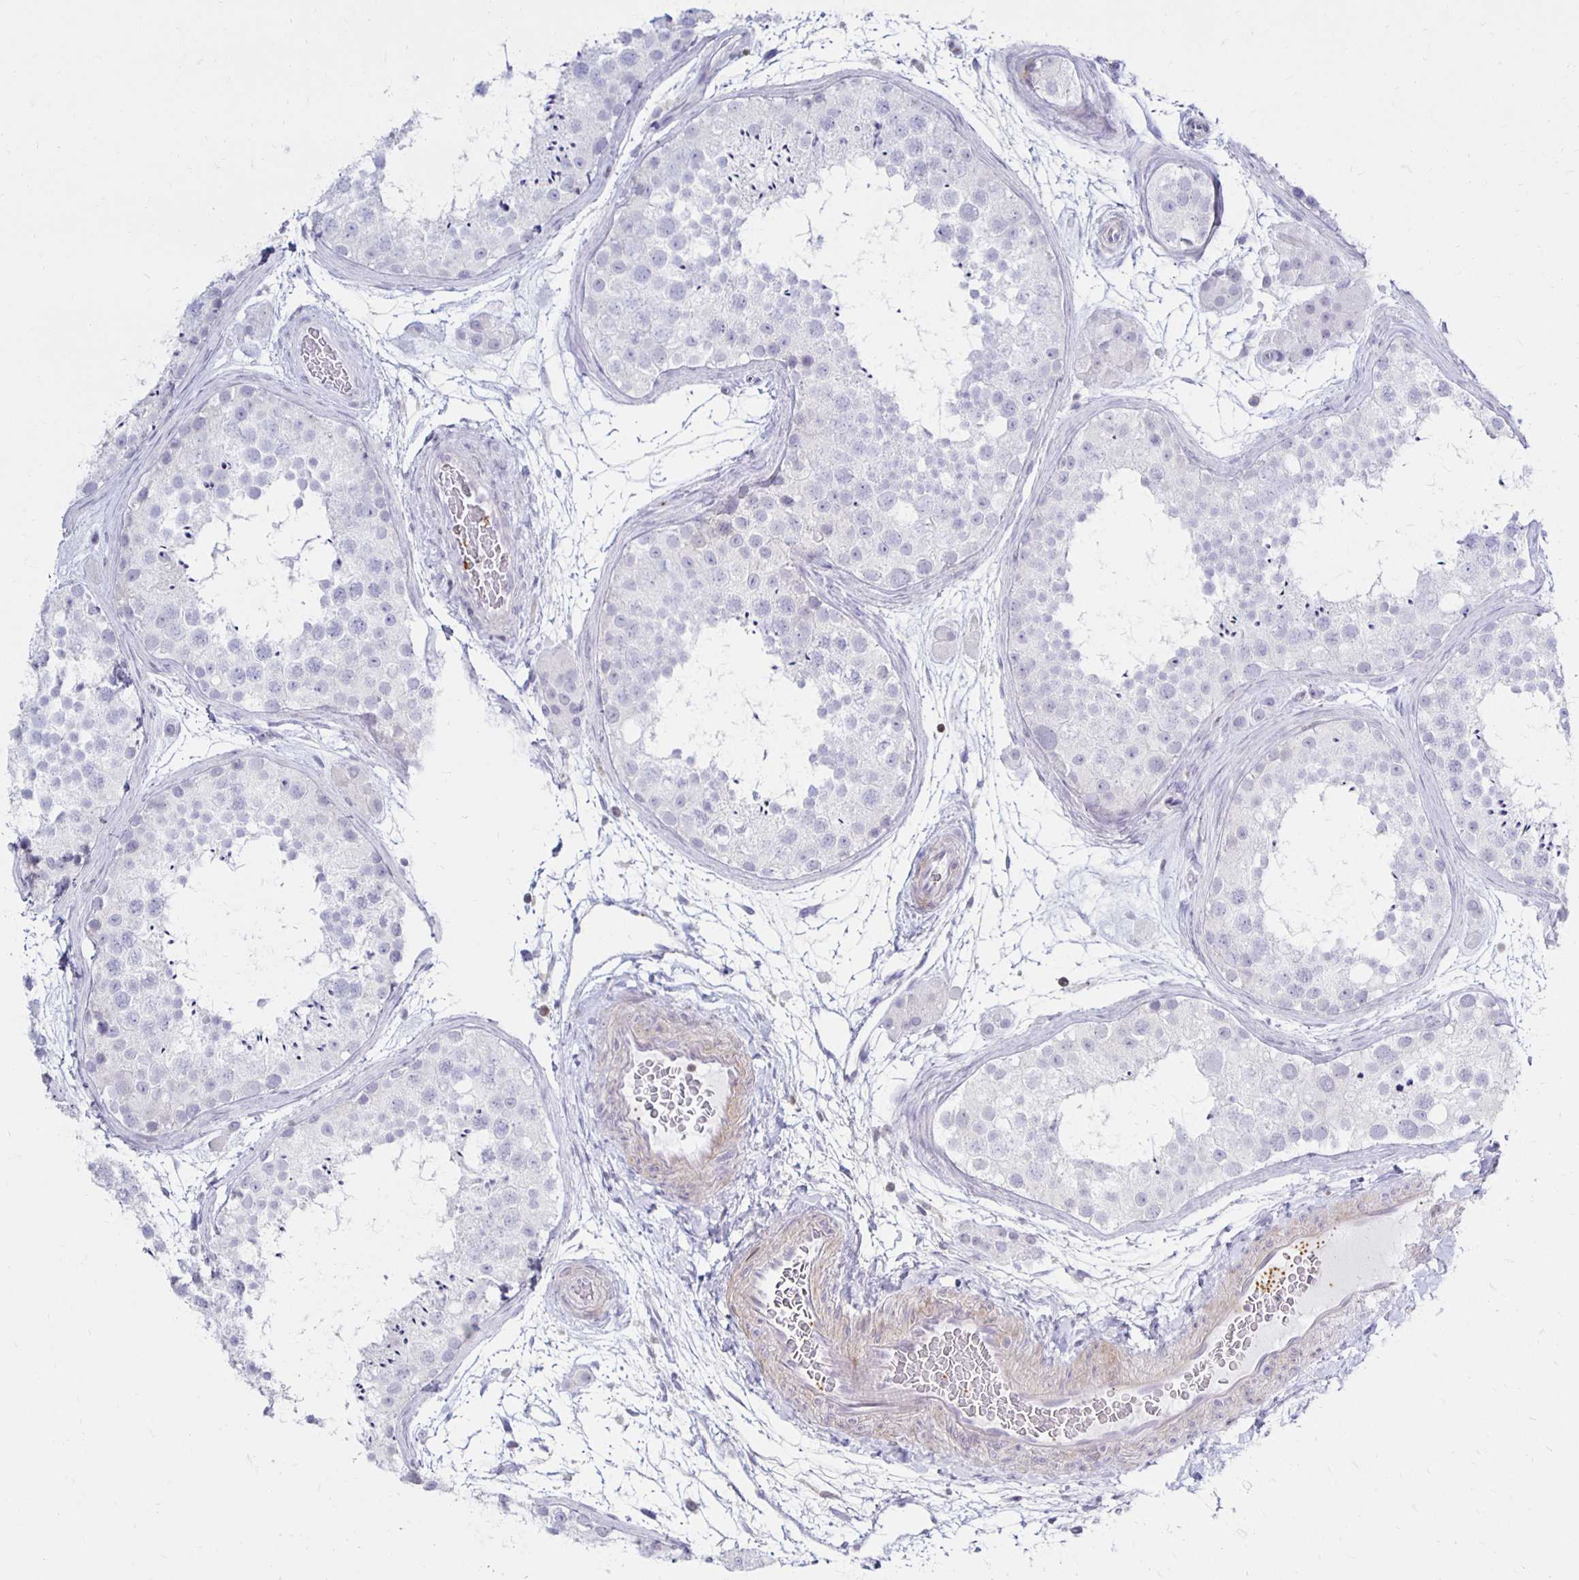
{"staining": {"intensity": "negative", "quantity": "none", "location": "none"}, "tissue": "testis", "cell_type": "Cells in seminiferous ducts", "image_type": "normal", "snomed": [{"axis": "morphology", "description": "Normal tissue, NOS"}, {"axis": "topography", "description": "Testis"}], "caption": "Immunohistochemistry (IHC) micrograph of benign testis stained for a protein (brown), which reveals no expression in cells in seminiferous ducts.", "gene": "CCL21", "patient": {"sex": "male", "age": 41}}